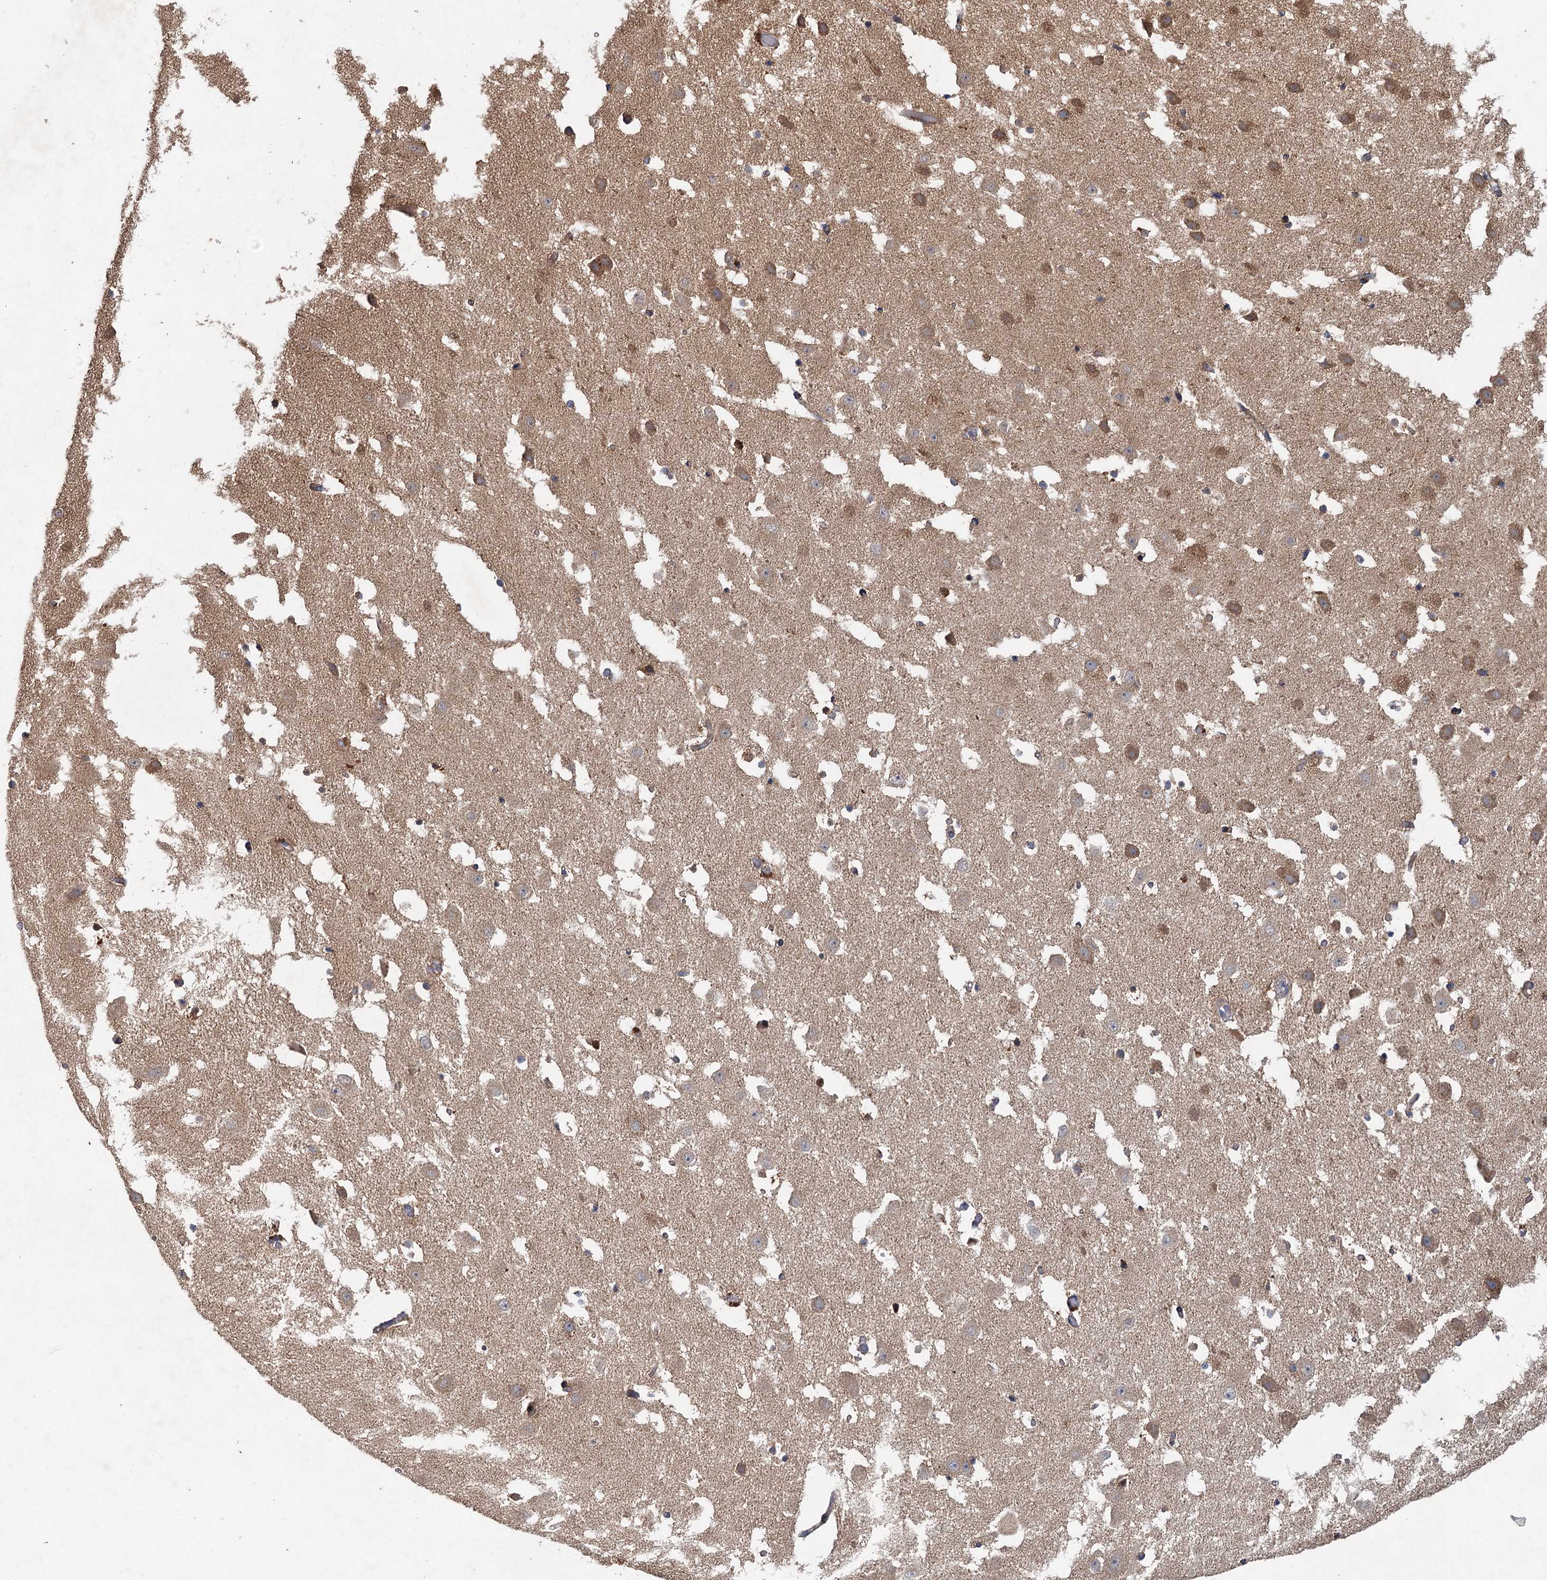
{"staining": {"intensity": "moderate", "quantity": "25%-75%", "location": "cytoplasmic/membranous"}, "tissue": "hippocampus", "cell_type": "Glial cells", "image_type": "normal", "snomed": [{"axis": "morphology", "description": "Normal tissue, NOS"}, {"axis": "topography", "description": "Hippocampus"}], "caption": "Immunohistochemistry (IHC) (DAB) staining of normal human hippocampus exhibits moderate cytoplasmic/membranous protein expression in about 25%-75% of glial cells.", "gene": "BCS1L", "patient": {"sex": "female", "age": 52}}